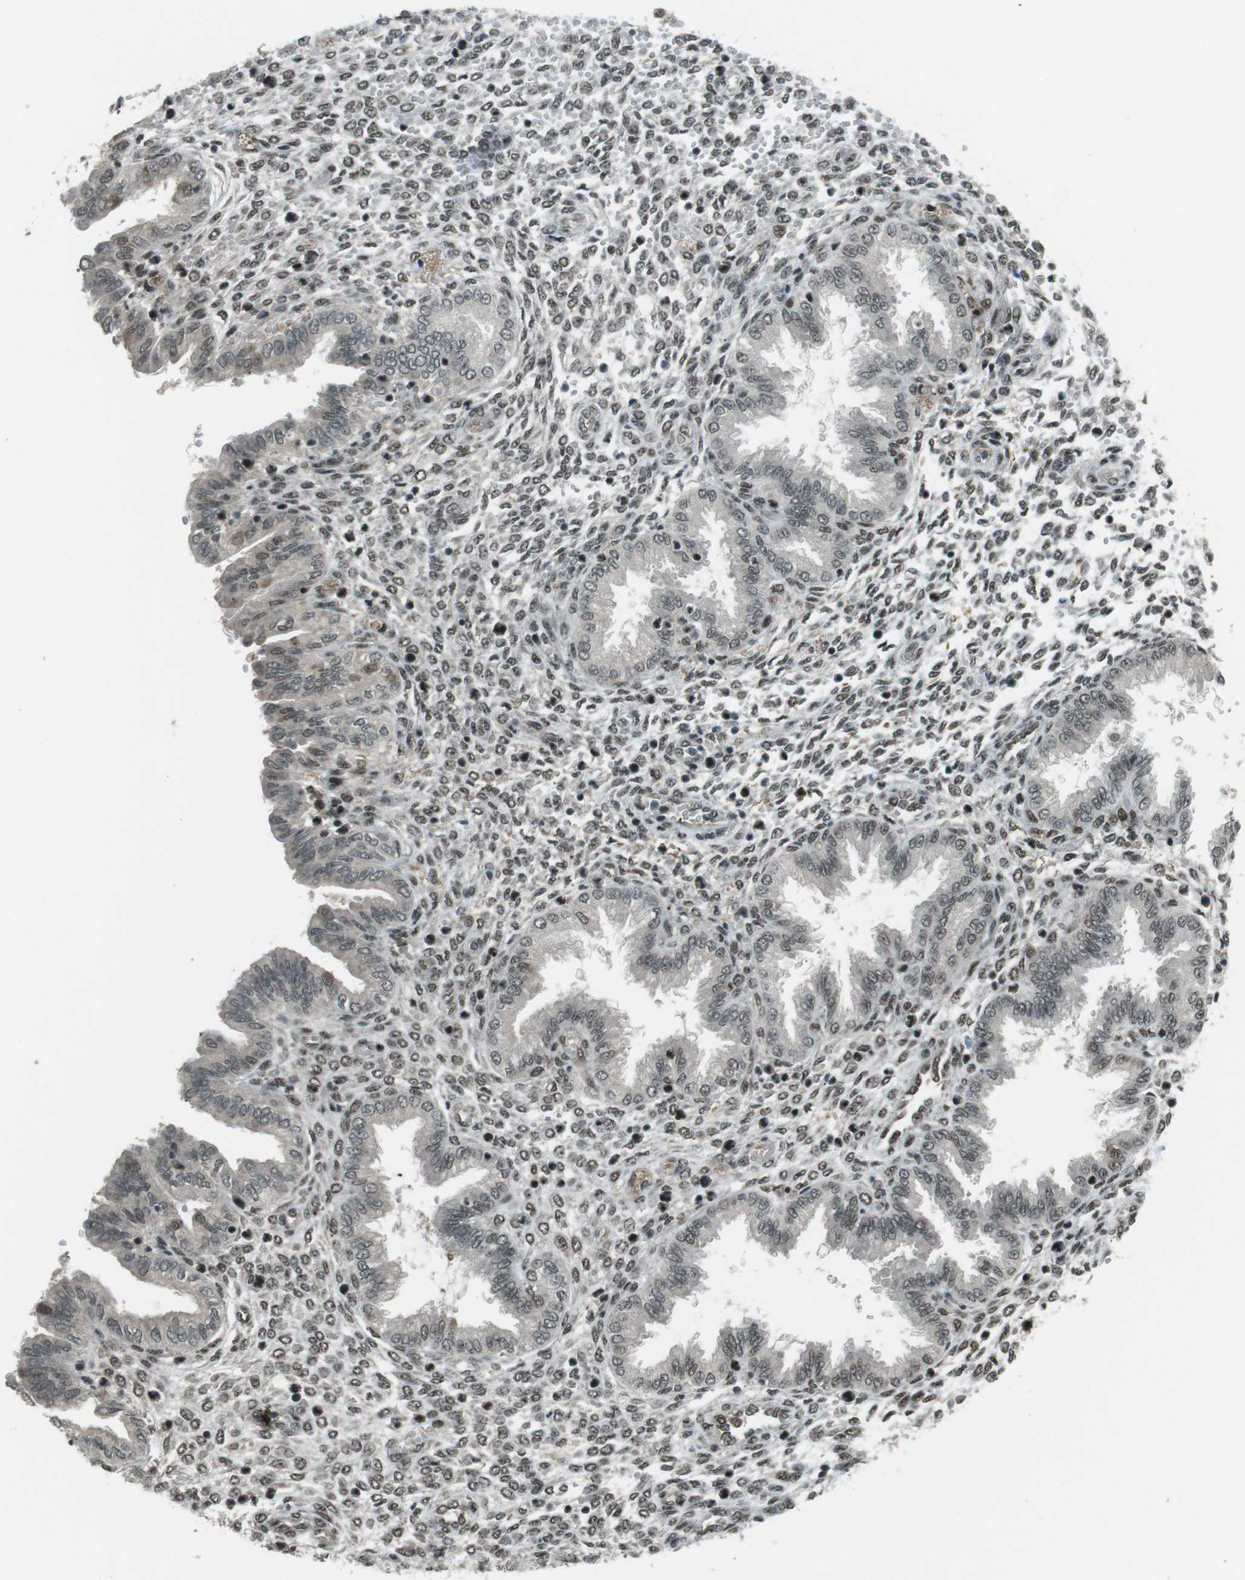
{"staining": {"intensity": "moderate", "quantity": ">75%", "location": "cytoplasmic/membranous,nuclear"}, "tissue": "endometrium", "cell_type": "Cells in endometrial stroma", "image_type": "normal", "snomed": [{"axis": "morphology", "description": "Normal tissue, NOS"}, {"axis": "topography", "description": "Endometrium"}], "caption": "Approximately >75% of cells in endometrial stroma in normal endometrium demonstrate moderate cytoplasmic/membranous,nuclear protein expression as visualized by brown immunohistochemical staining.", "gene": "SLITRK5", "patient": {"sex": "female", "age": 33}}